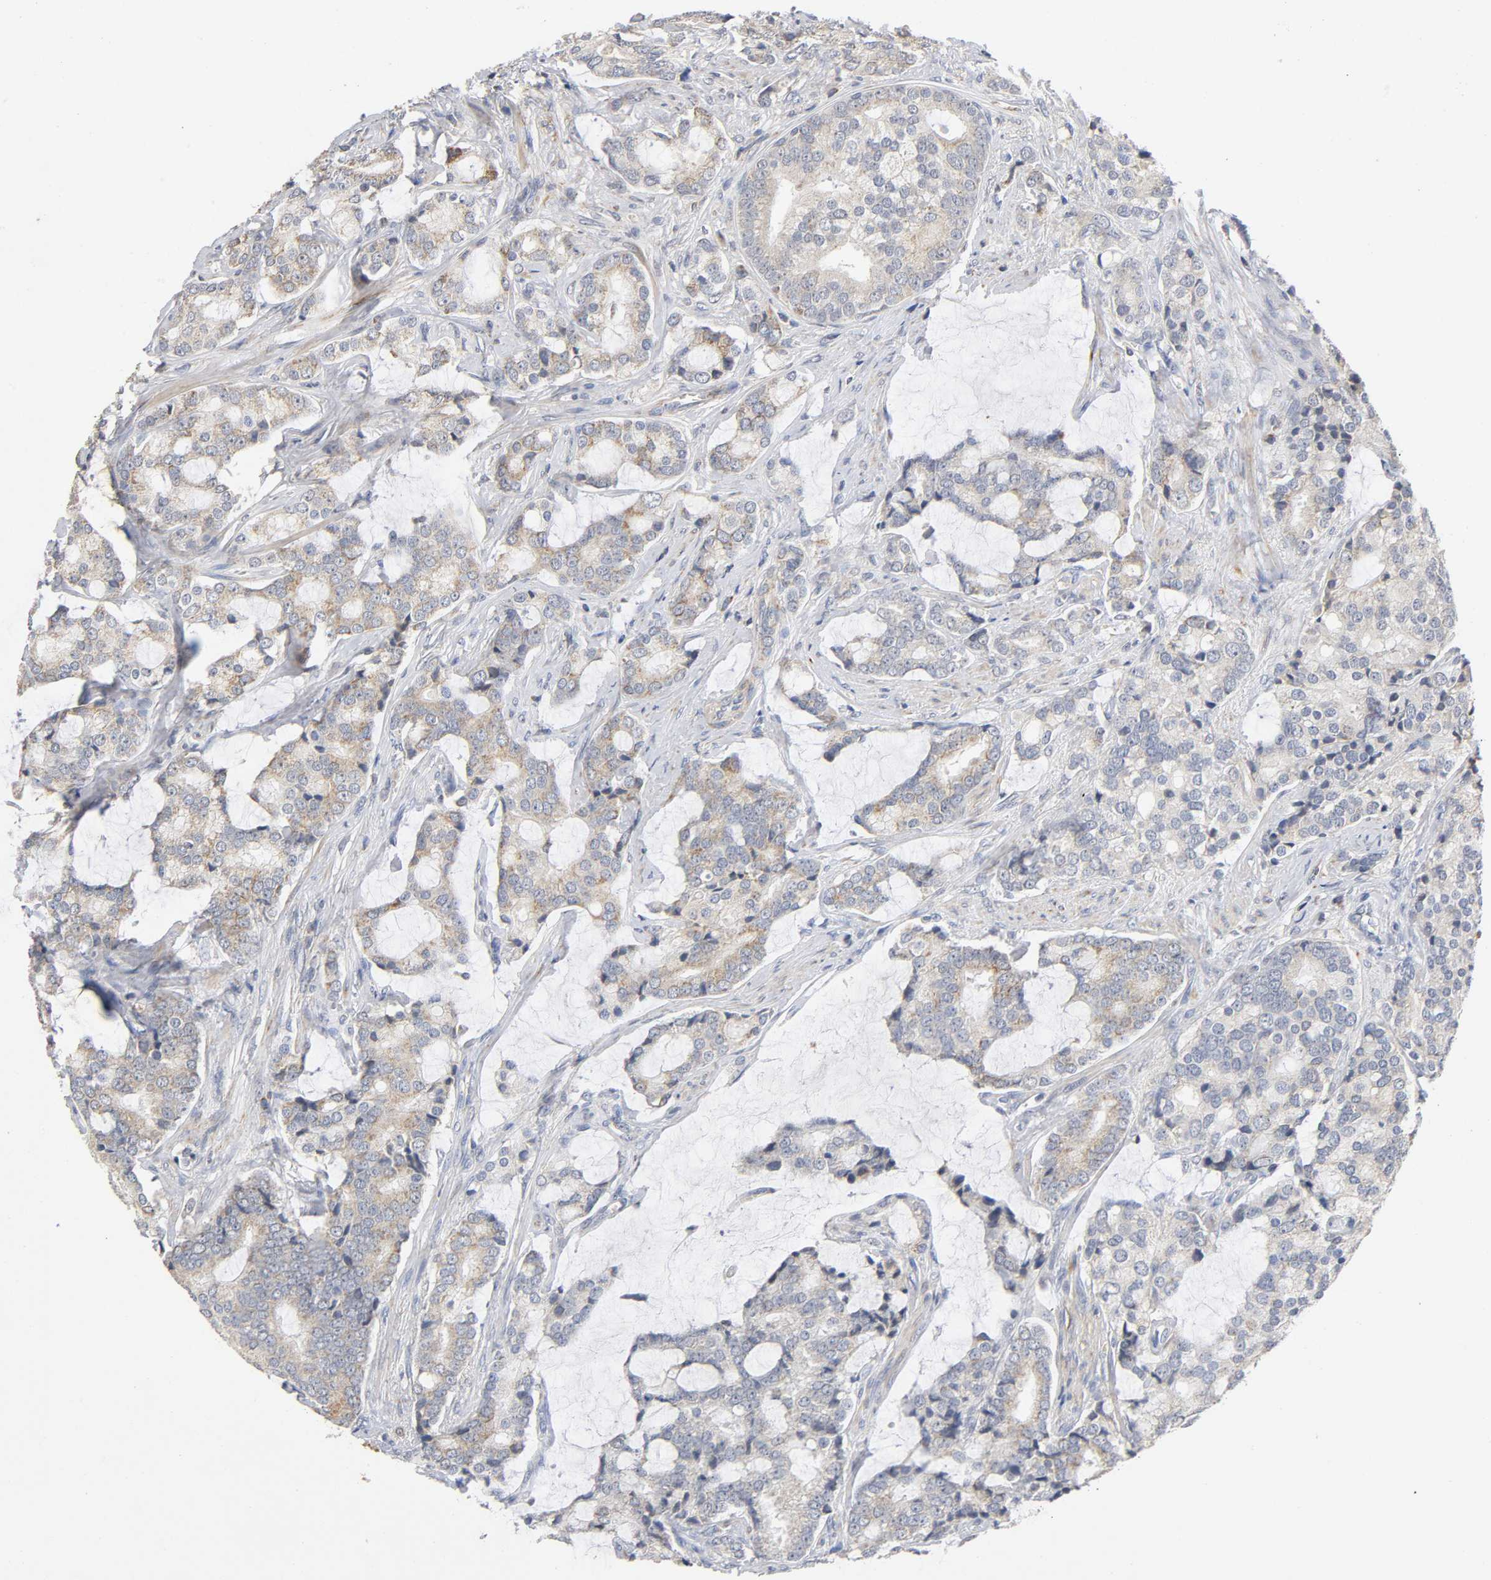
{"staining": {"intensity": "moderate", "quantity": "25%-75%", "location": "cytoplasmic/membranous"}, "tissue": "prostate cancer", "cell_type": "Tumor cells", "image_type": "cancer", "snomed": [{"axis": "morphology", "description": "Adenocarcinoma, Low grade"}, {"axis": "topography", "description": "Prostate"}], "caption": "Immunohistochemical staining of prostate adenocarcinoma (low-grade) displays medium levels of moderate cytoplasmic/membranous protein staining in about 25%-75% of tumor cells.", "gene": "SYT16", "patient": {"sex": "male", "age": 58}}